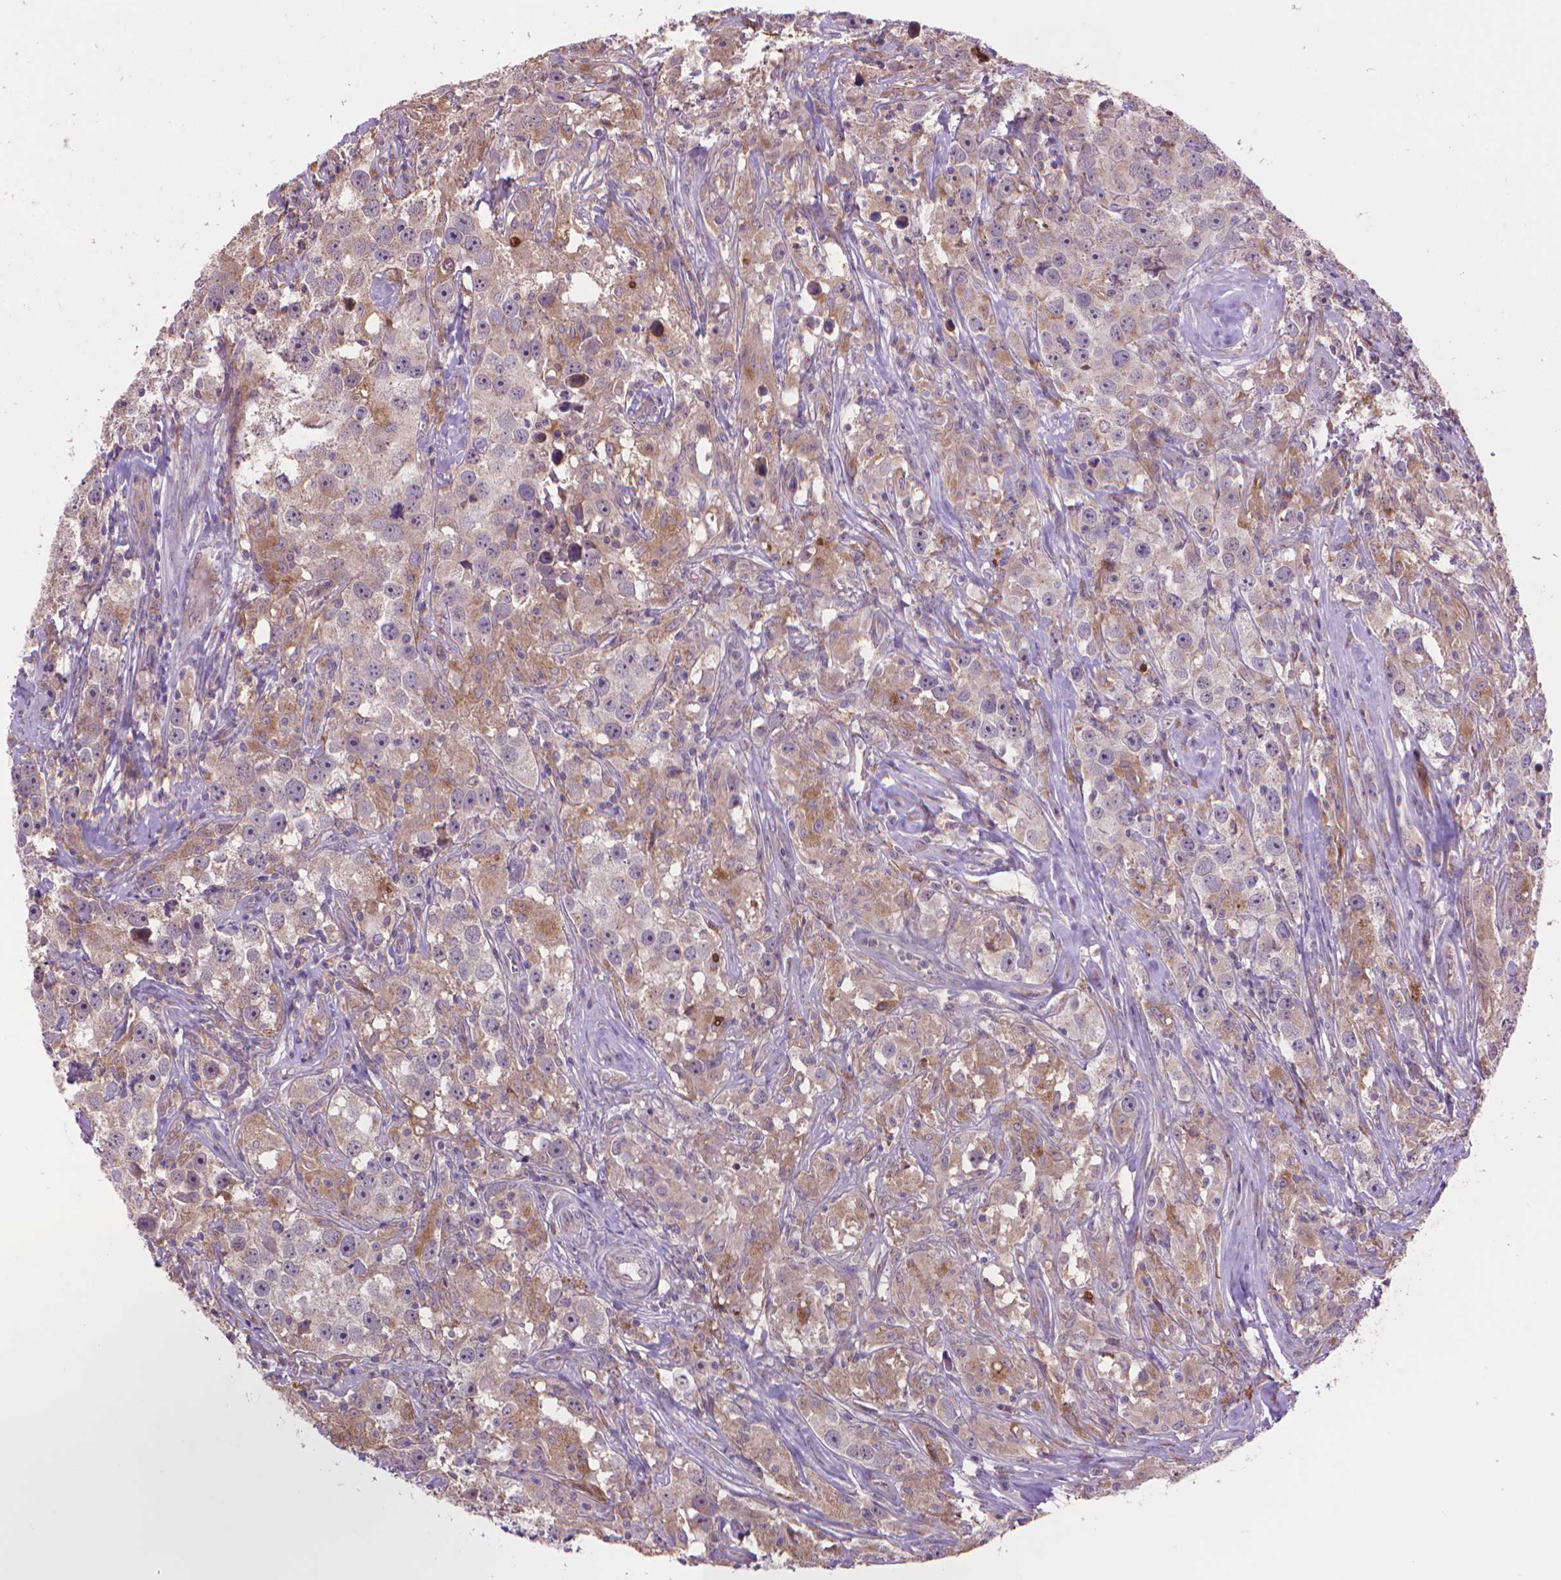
{"staining": {"intensity": "weak", "quantity": "25%-75%", "location": "cytoplasmic/membranous"}, "tissue": "testis cancer", "cell_type": "Tumor cells", "image_type": "cancer", "snomed": [{"axis": "morphology", "description": "Seminoma, NOS"}, {"axis": "topography", "description": "Testis"}], "caption": "Tumor cells display low levels of weak cytoplasmic/membranous expression in approximately 25%-75% of cells in human testis cancer.", "gene": "GLB1", "patient": {"sex": "male", "age": 49}}